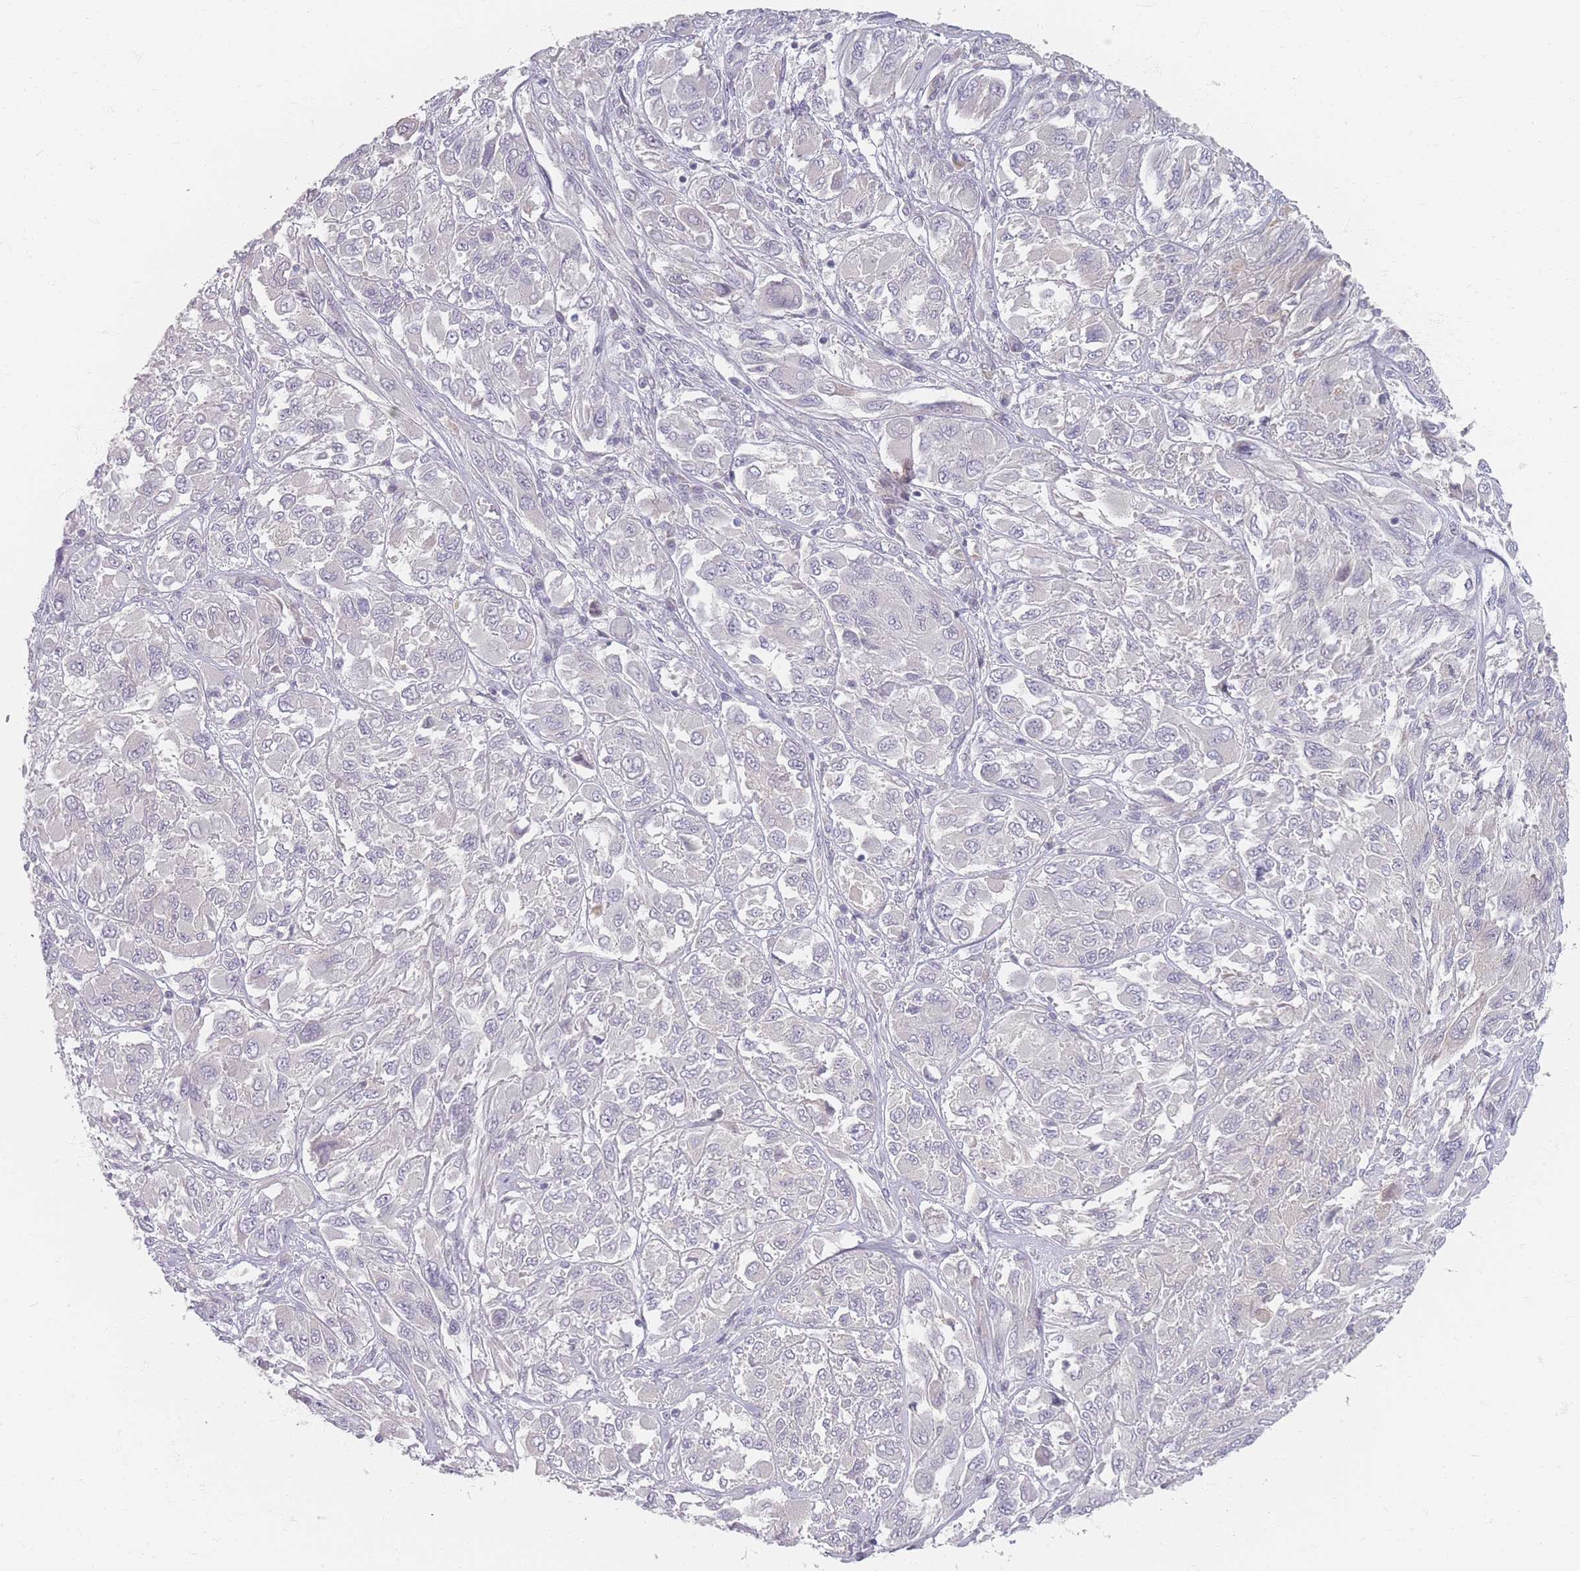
{"staining": {"intensity": "negative", "quantity": "none", "location": "none"}, "tissue": "melanoma", "cell_type": "Tumor cells", "image_type": "cancer", "snomed": [{"axis": "morphology", "description": "Malignant melanoma, NOS"}, {"axis": "topography", "description": "Skin"}], "caption": "A high-resolution photomicrograph shows IHC staining of malignant melanoma, which reveals no significant expression in tumor cells.", "gene": "TMOD1", "patient": {"sex": "female", "age": 91}}